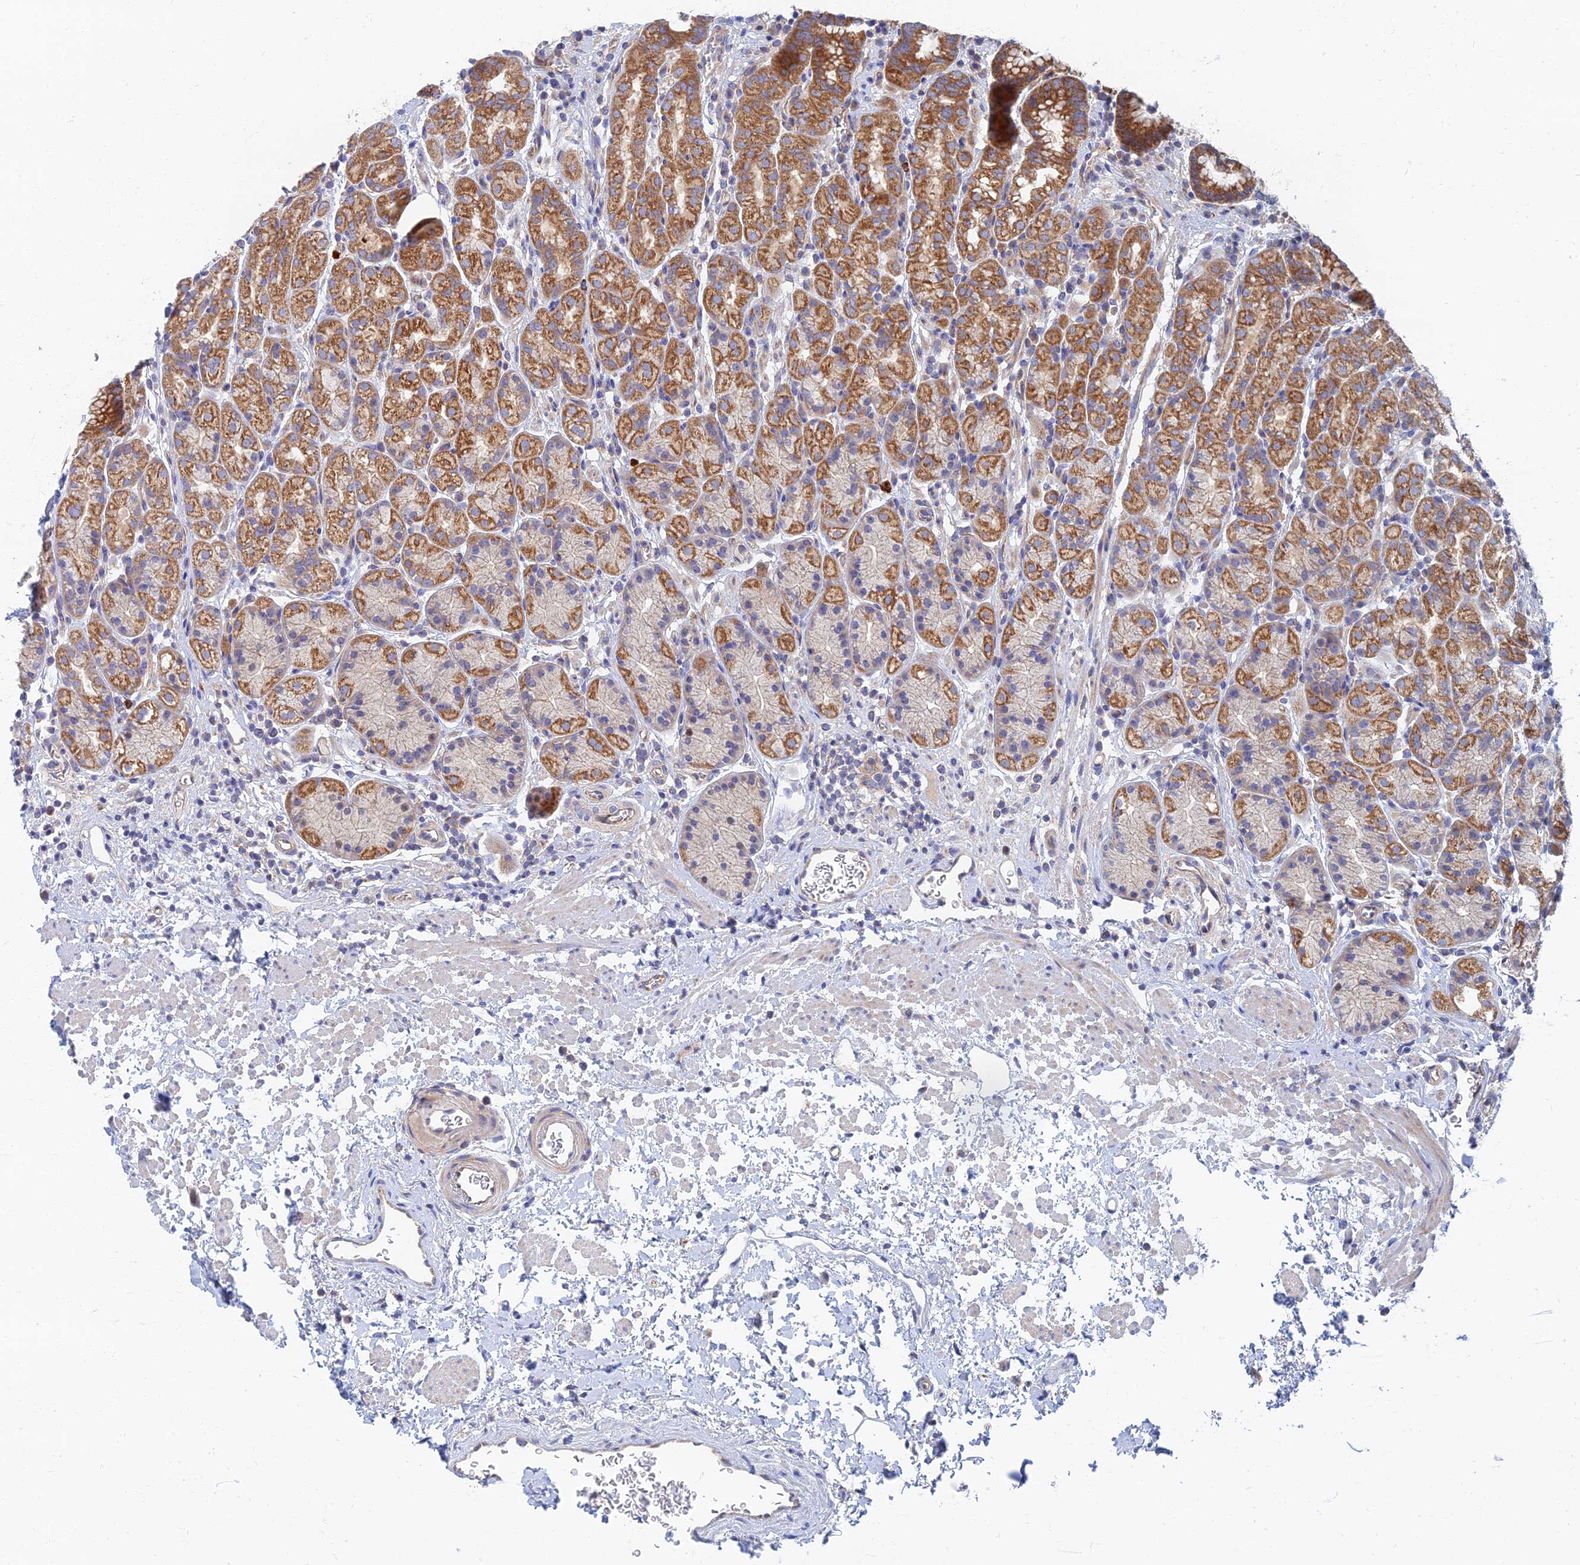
{"staining": {"intensity": "moderate", "quantity": ">75%", "location": "cytoplasmic/membranous"}, "tissue": "stomach", "cell_type": "Glandular cells", "image_type": "normal", "snomed": [{"axis": "morphology", "description": "Normal tissue, NOS"}, {"axis": "topography", "description": "Stomach"}], "caption": "Immunohistochemical staining of benign stomach displays >75% levels of moderate cytoplasmic/membranous protein expression in approximately >75% of glandular cells. Nuclei are stained in blue.", "gene": "TMEM44", "patient": {"sex": "male", "age": 63}}